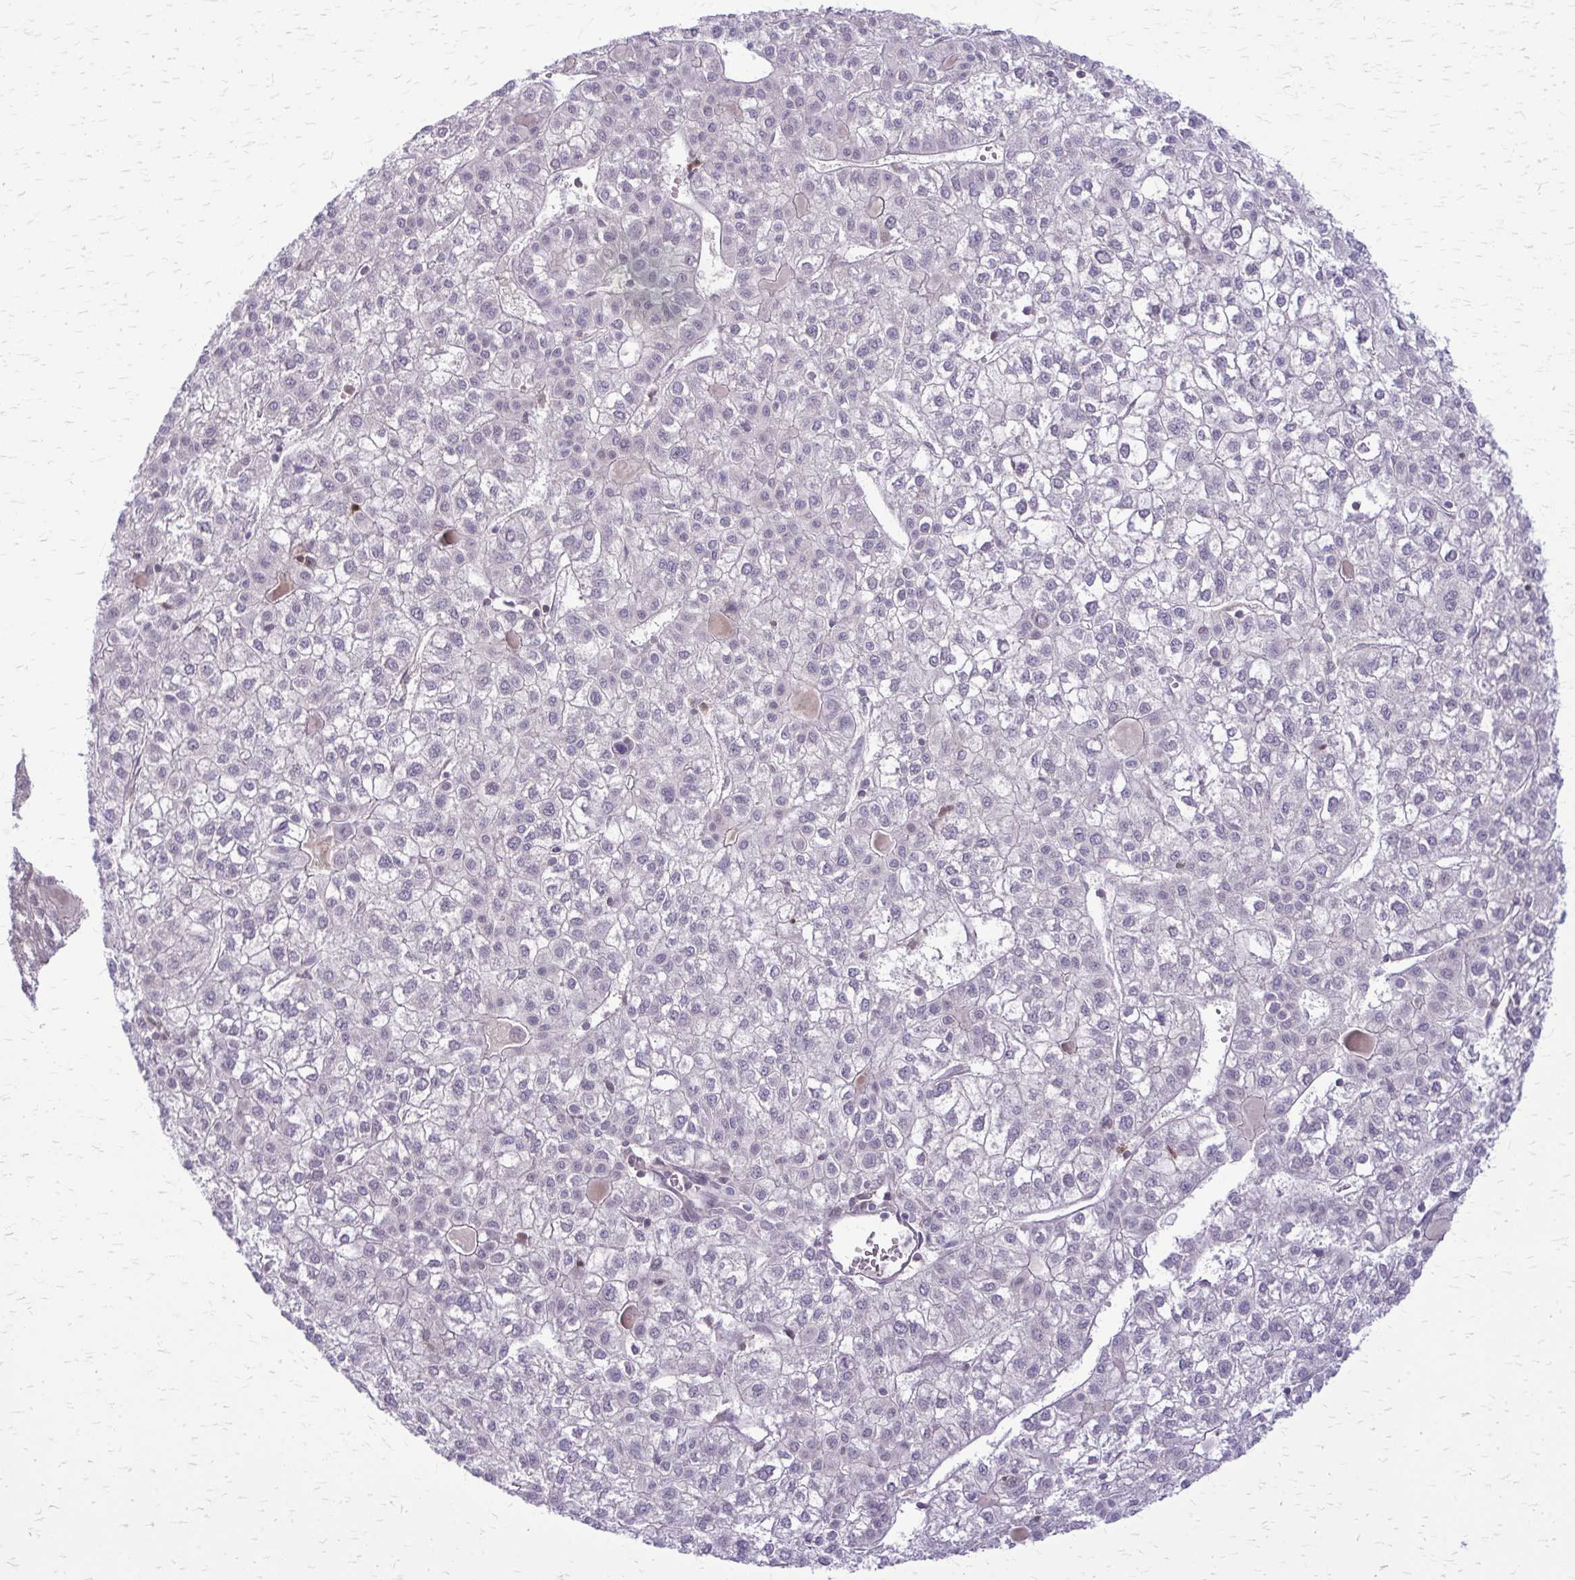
{"staining": {"intensity": "negative", "quantity": "none", "location": "none"}, "tissue": "liver cancer", "cell_type": "Tumor cells", "image_type": "cancer", "snomed": [{"axis": "morphology", "description": "Carcinoma, Hepatocellular, NOS"}, {"axis": "topography", "description": "Liver"}], "caption": "Immunohistochemistry (IHC) histopathology image of neoplastic tissue: human liver hepatocellular carcinoma stained with DAB (3,3'-diaminobenzidine) shows no significant protein positivity in tumor cells.", "gene": "GLRX", "patient": {"sex": "female", "age": 43}}